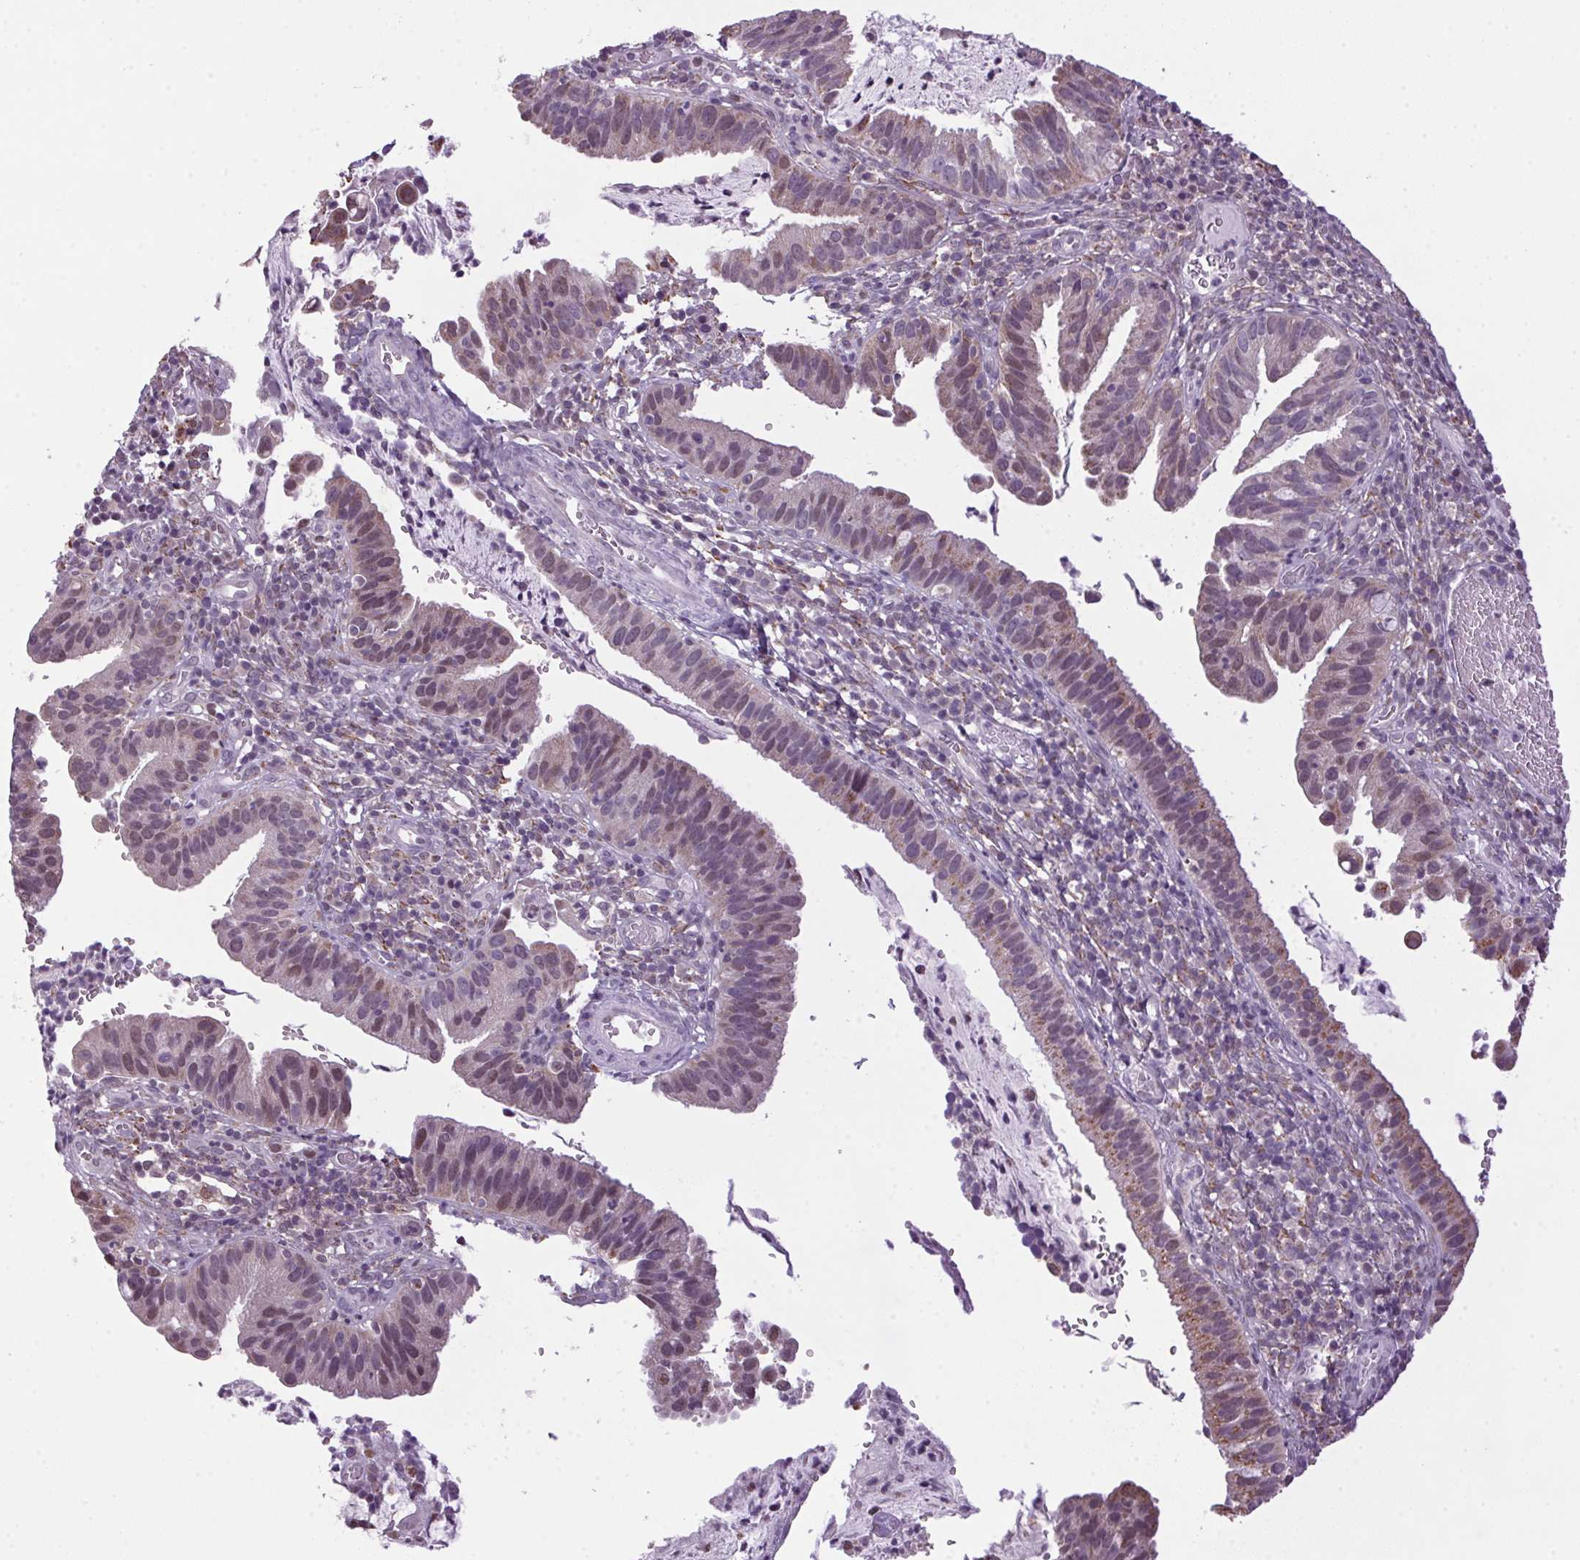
{"staining": {"intensity": "weak", "quantity": "25%-75%", "location": "cytoplasmic/membranous,nuclear"}, "tissue": "cervical cancer", "cell_type": "Tumor cells", "image_type": "cancer", "snomed": [{"axis": "morphology", "description": "Adenocarcinoma, NOS"}, {"axis": "topography", "description": "Cervix"}], "caption": "Cervical cancer was stained to show a protein in brown. There is low levels of weak cytoplasmic/membranous and nuclear staining in about 25%-75% of tumor cells. (DAB (3,3'-diaminobenzidine) = brown stain, brightfield microscopy at high magnification).", "gene": "AKR1E2", "patient": {"sex": "female", "age": 34}}